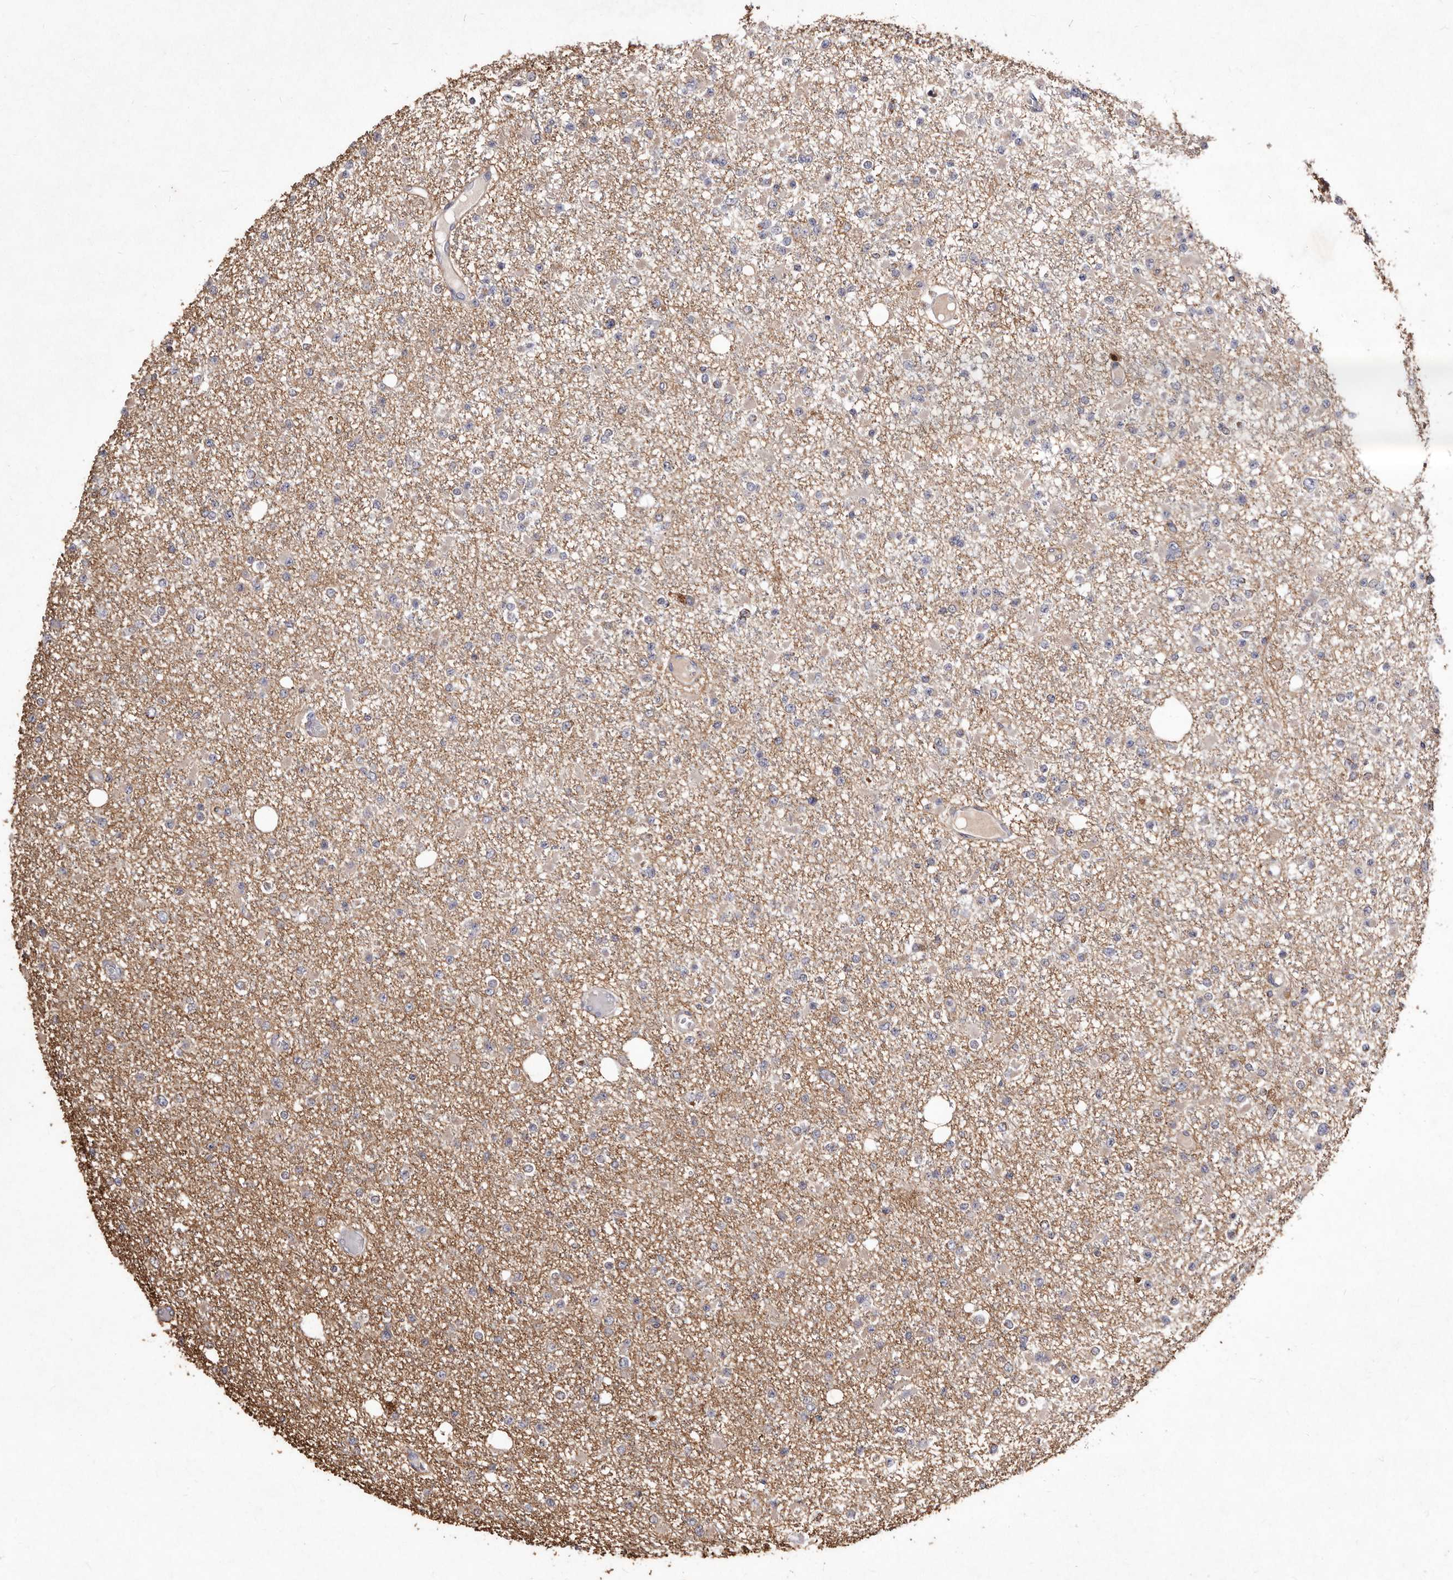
{"staining": {"intensity": "weak", "quantity": "25%-75%", "location": "cytoplasmic/membranous"}, "tissue": "glioma", "cell_type": "Tumor cells", "image_type": "cancer", "snomed": [{"axis": "morphology", "description": "Glioma, malignant, Low grade"}, {"axis": "topography", "description": "Brain"}], "caption": "Brown immunohistochemical staining in glioma shows weak cytoplasmic/membranous staining in approximately 25%-75% of tumor cells. The staining was performed using DAB to visualize the protein expression in brown, while the nuclei were stained in blue with hematoxylin (Magnification: 20x).", "gene": "STEAP2", "patient": {"sex": "female", "age": 22}}